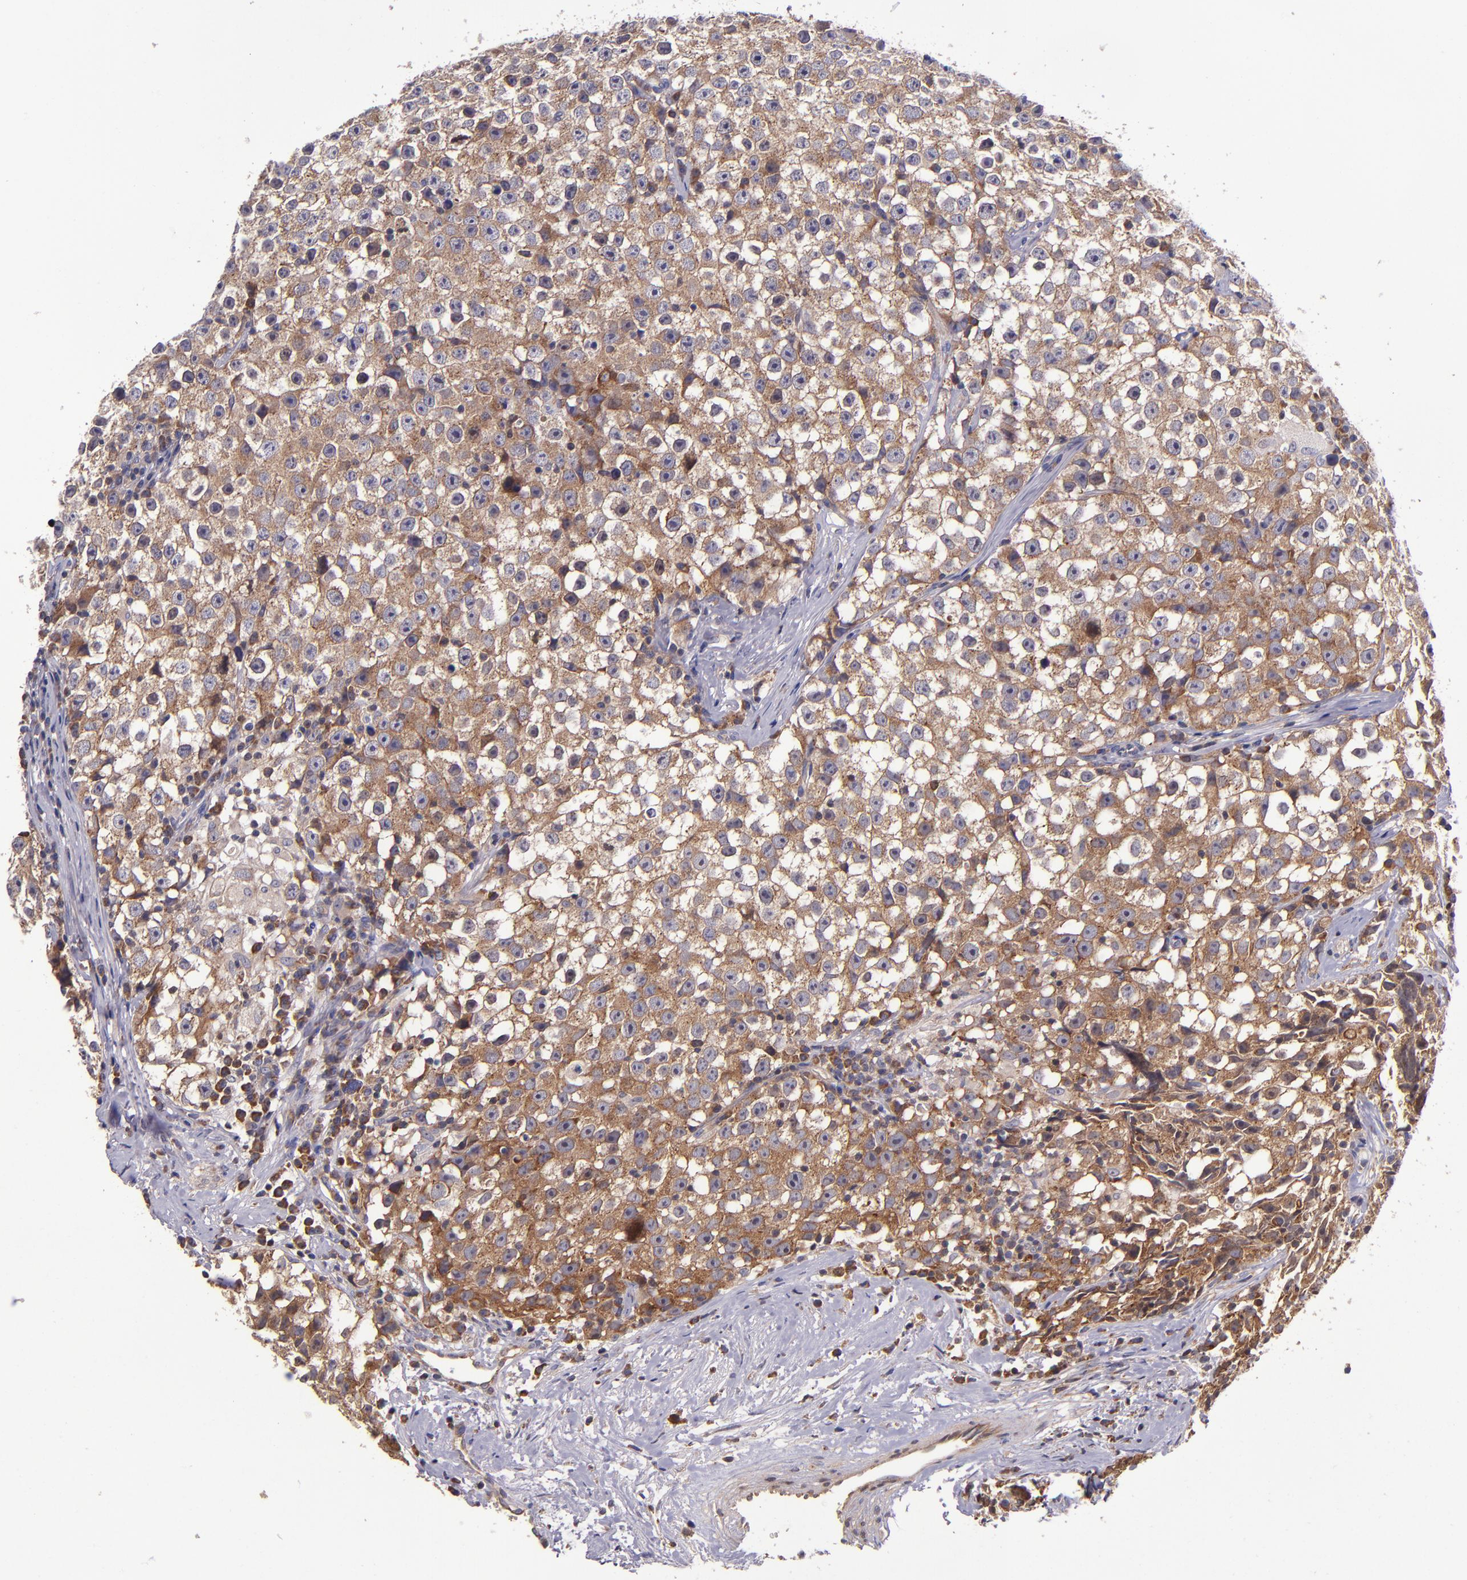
{"staining": {"intensity": "moderate", "quantity": ">75%", "location": "cytoplasmic/membranous"}, "tissue": "testis cancer", "cell_type": "Tumor cells", "image_type": "cancer", "snomed": [{"axis": "morphology", "description": "Seminoma, NOS"}, {"axis": "topography", "description": "Testis"}], "caption": "Tumor cells show medium levels of moderate cytoplasmic/membranous expression in about >75% of cells in testis cancer (seminoma). The staining was performed using DAB, with brown indicating positive protein expression. Nuclei are stained blue with hematoxylin.", "gene": "EIF4ENIF1", "patient": {"sex": "male", "age": 35}}